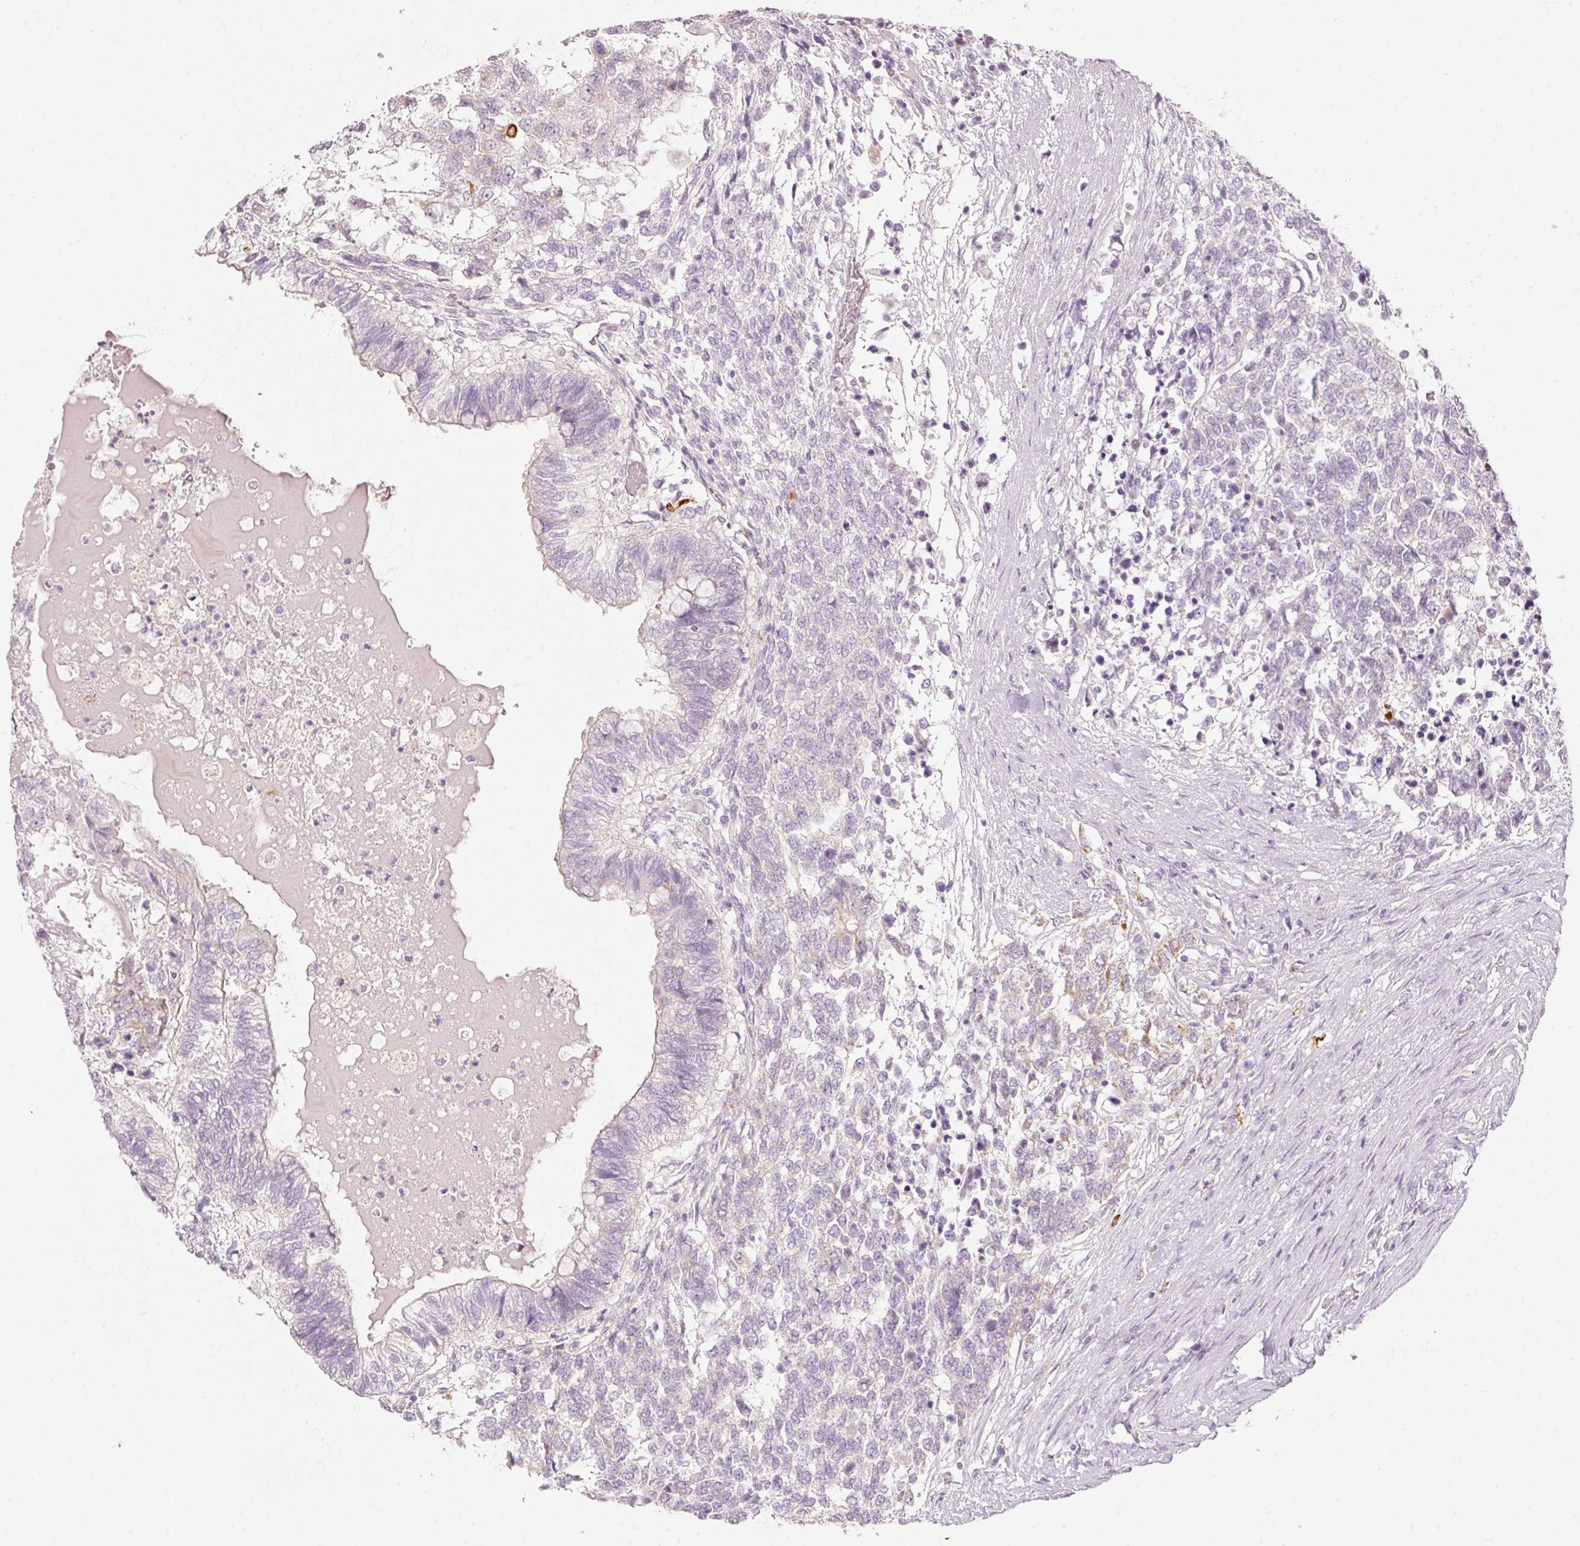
{"staining": {"intensity": "negative", "quantity": "none", "location": "none"}, "tissue": "testis cancer", "cell_type": "Tumor cells", "image_type": "cancer", "snomed": [{"axis": "morphology", "description": "Carcinoma, Embryonal, NOS"}, {"axis": "topography", "description": "Testis"}], "caption": "DAB (3,3'-diaminobenzidine) immunohistochemical staining of human testis cancer (embryonal carcinoma) shows no significant staining in tumor cells.", "gene": "MTHFD2", "patient": {"sex": "male", "age": 23}}